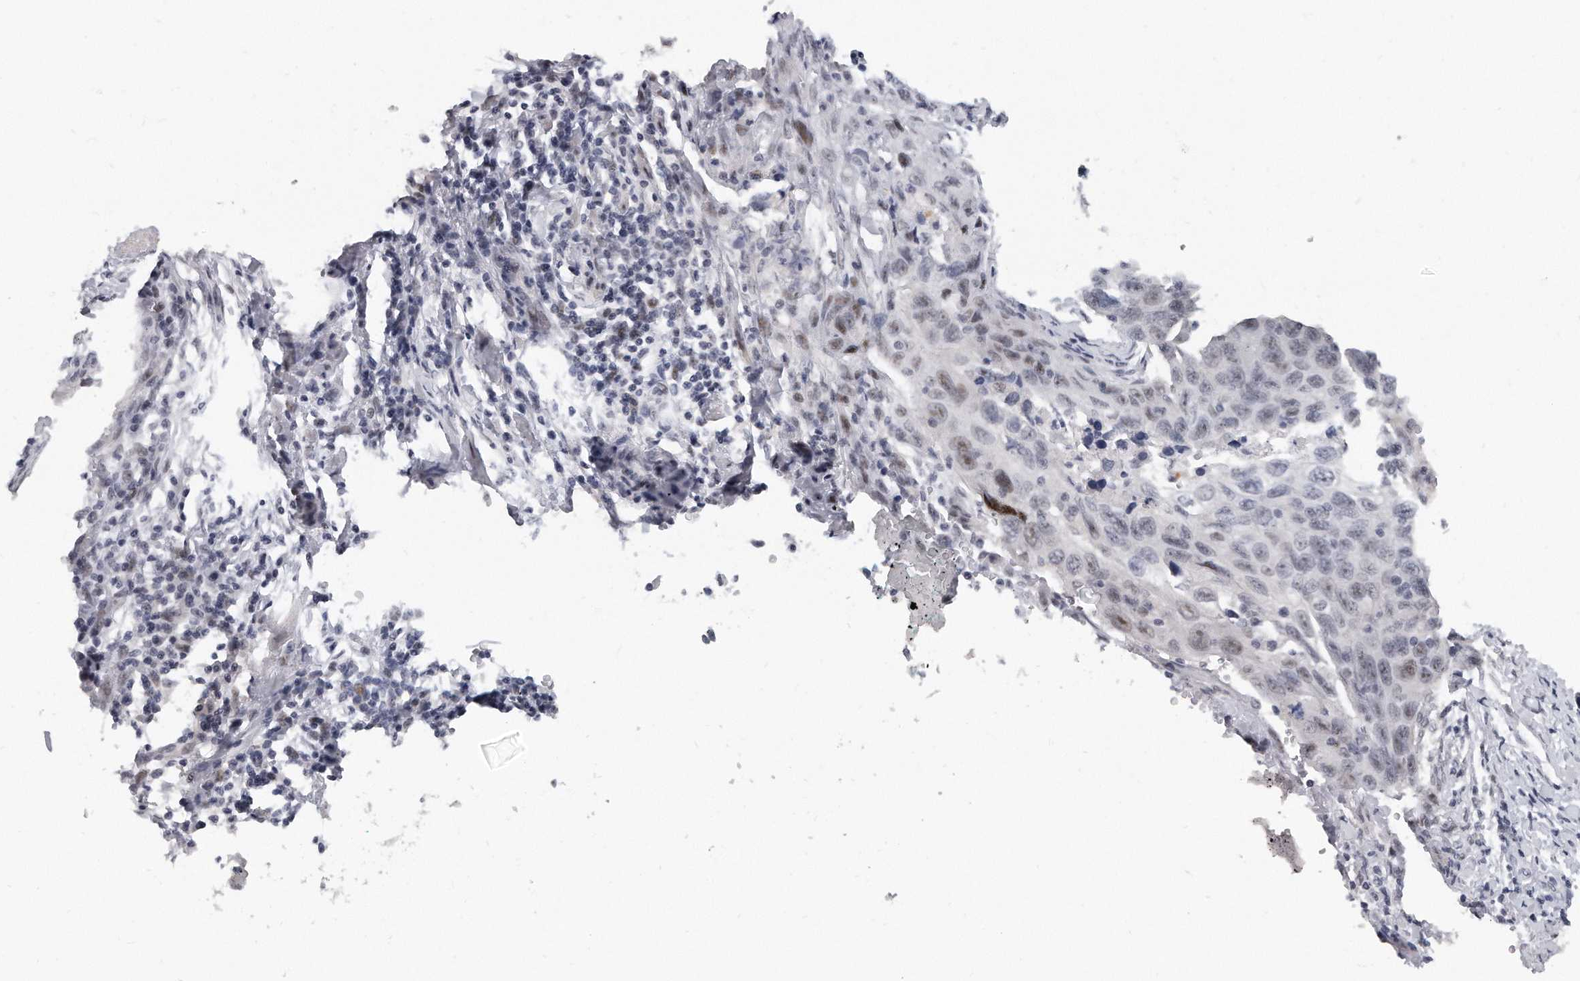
{"staining": {"intensity": "weak", "quantity": "<25%", "location": "nuclear"}, "tissue": "cervical cancer", "cell_type": "Tumor cells", "image_type": "cancer", "snomed": [{"axis": "morphology", "description": "Squamous cell carcinoma, NOS"}, {"axis": "topography", "description": "Cervix"}], "caption": "Immunohistochemical staining of cervical squamous cell carcinoma reveals no significant expression in tumor cells.", "gene": "TFCP2L1", "patient": {"sex": "female", "age": 53}}